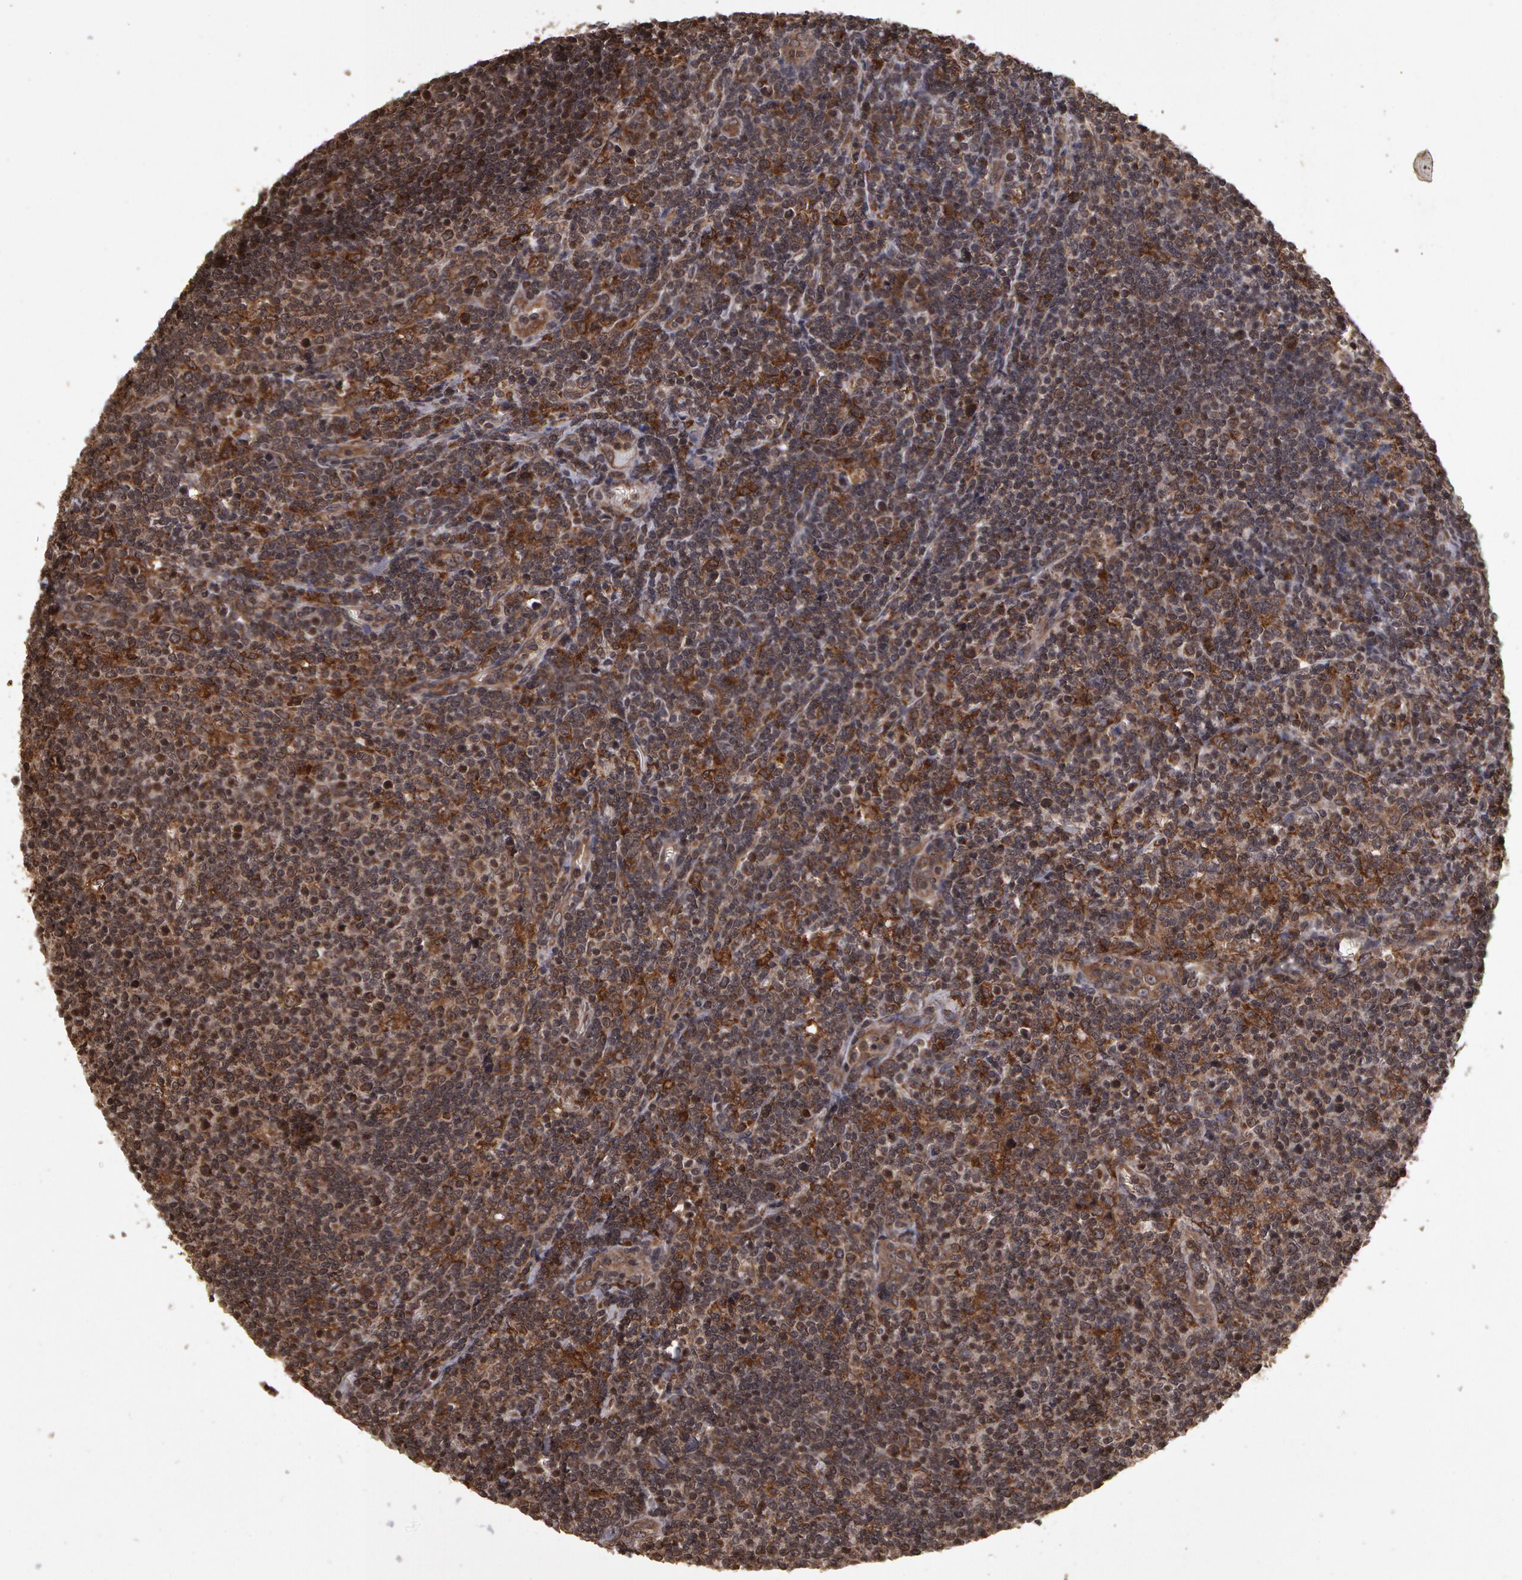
{"staining": {"intensity": "weak", "quantity": ">75%", "location": "cytoplasmic/membranous"}, "tissue": "lymphoma", "cell_type": "Tumor cells", "image_type": "cancer", "snomed": [{"axis": "morphology", "description": "Malignant lymphoma, non-Hodgkin's type, Low grade"}, {"axis": "topography", "description": "Lymph node"}], "caption": "IHC staining of lymphoma, which exhibits low levels of weak cytoplasmic/membranous positivity in about >75% of tumor cells indicating weak cytoplasmic/membranous protein positivity. The staining was performed using DAB (3,3'-diaminobenzidine) (brown) for protein detection and nuclei were counterstained in hematoxylin (blue).", "gene": "CALR", "patient": {"sex": "male", "age": 74}}